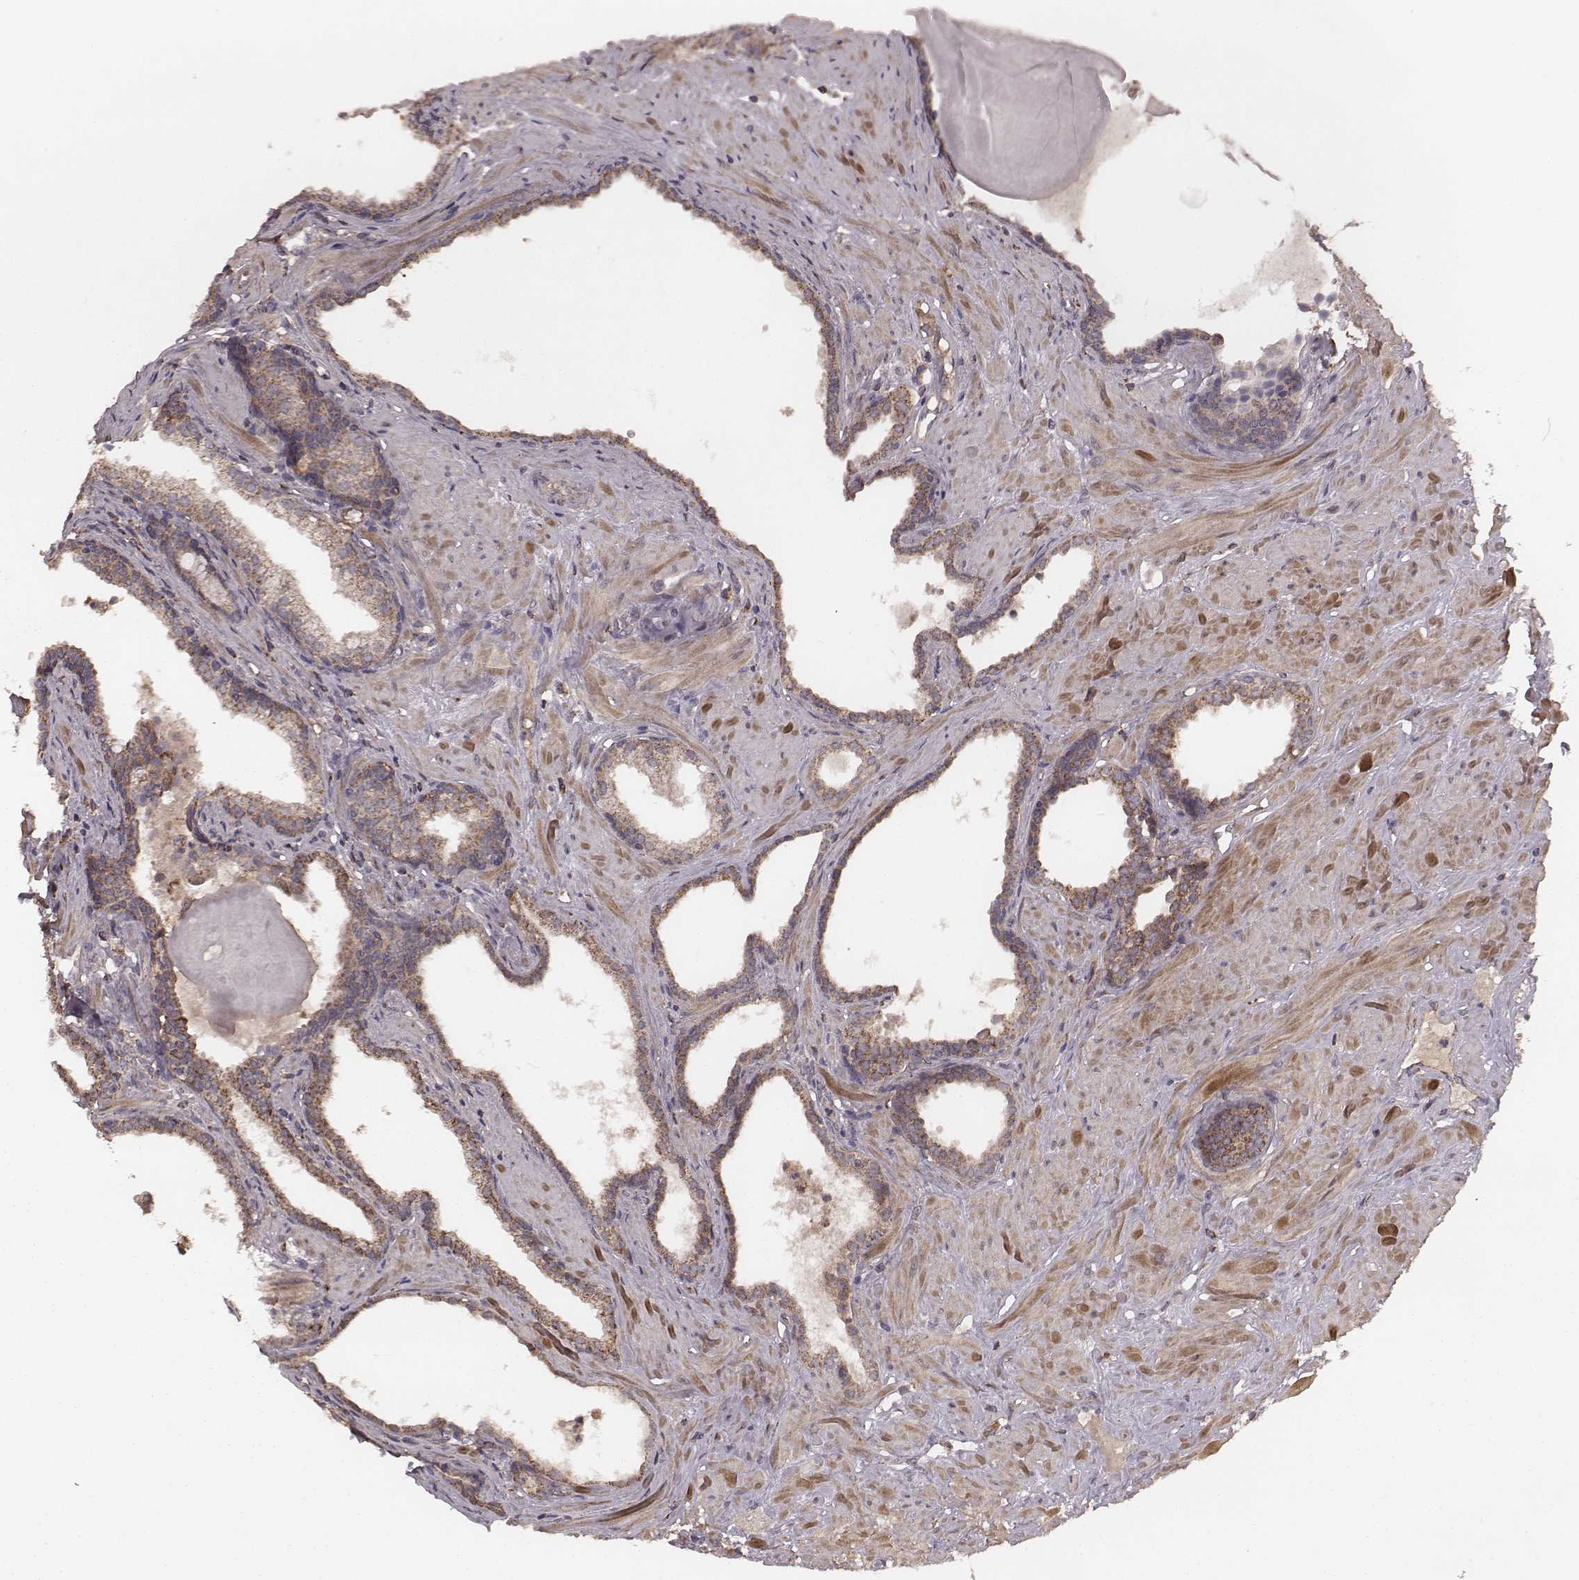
{"staining": {"intensity": "moderate", "quantity": ">75%", "location": "cytoplasmic/membranous"}, "tissue": "prostate", "cell_type": "Glandular cells", "image_type": "normal", "snomed": [{"axis": "morphology", "description": "Normal tissue, NOS"}, {"axis": "topography", "description": "Prostate"}], "caption": "A photomicrograph showing moderate cytoplasmic/membranous expression in approximately >75% of glandular cells in normal prostate, as visualized by brown immunohistochemical staining.", "gene": "PDCD2L", "patient": {"sex": "male", "age": 48}}